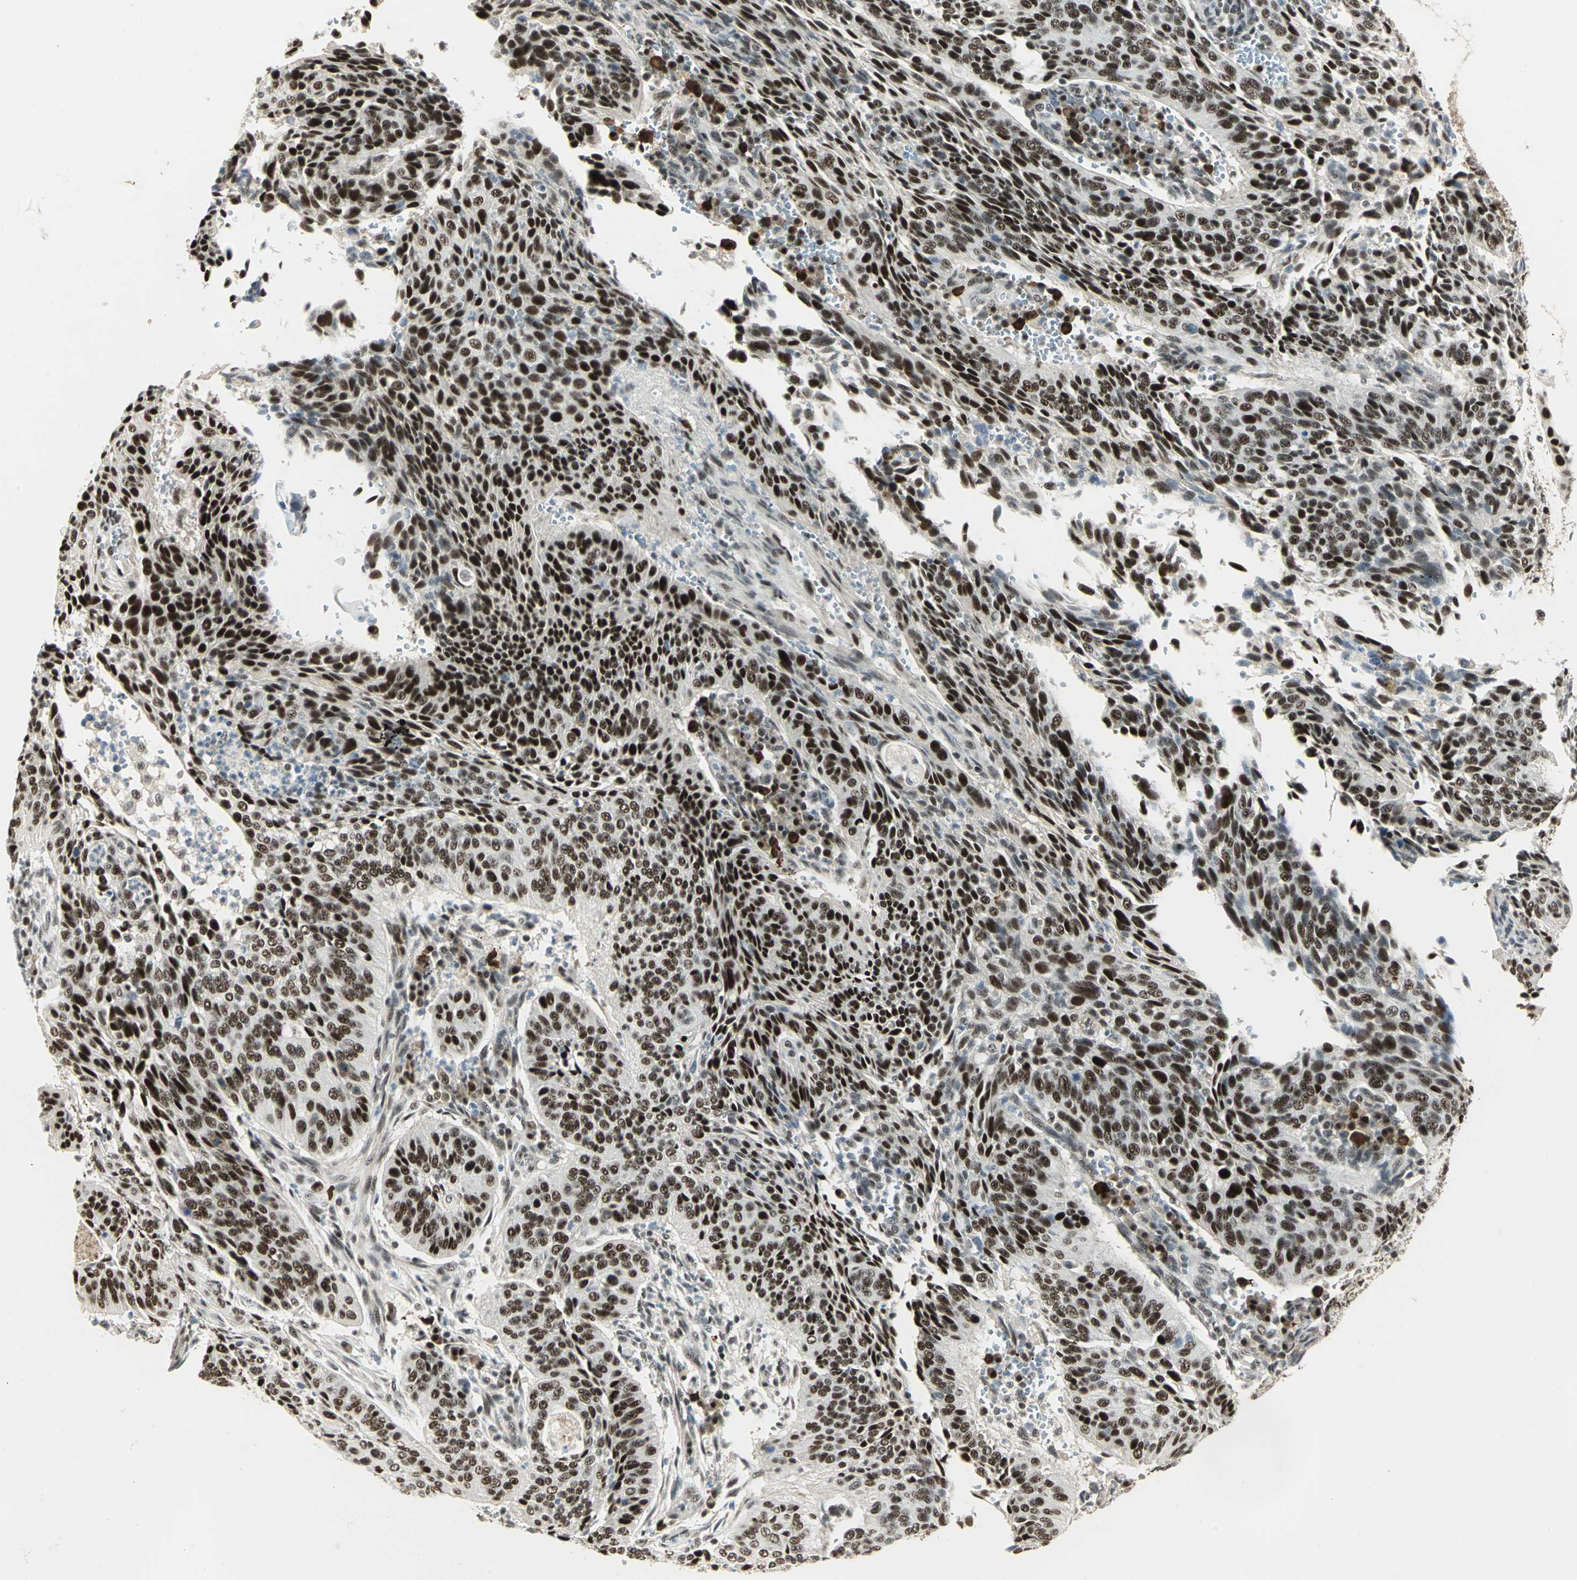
{"staining": {"intensity": "strong", "quantity": ">75%", "location": "nuclear"}, "tissue": "cervical cancer", "cell_type": "Tumor cells", "image_type": "cancer", "snomed": [{"axis": "morphology", "description": "Squamous cell carcinoma, NOS"}, {"axis": "topography", "description": "Cervix"}], "caption": "The photomicrograph shows immunohistochemical staining of cervical squamous cell carcinoma. There is strong nuclear staining is appreciated in approximately >75% of tumor cells.", "gene": "CCNT1", "patient": {"sex": "female", "age": 39}}